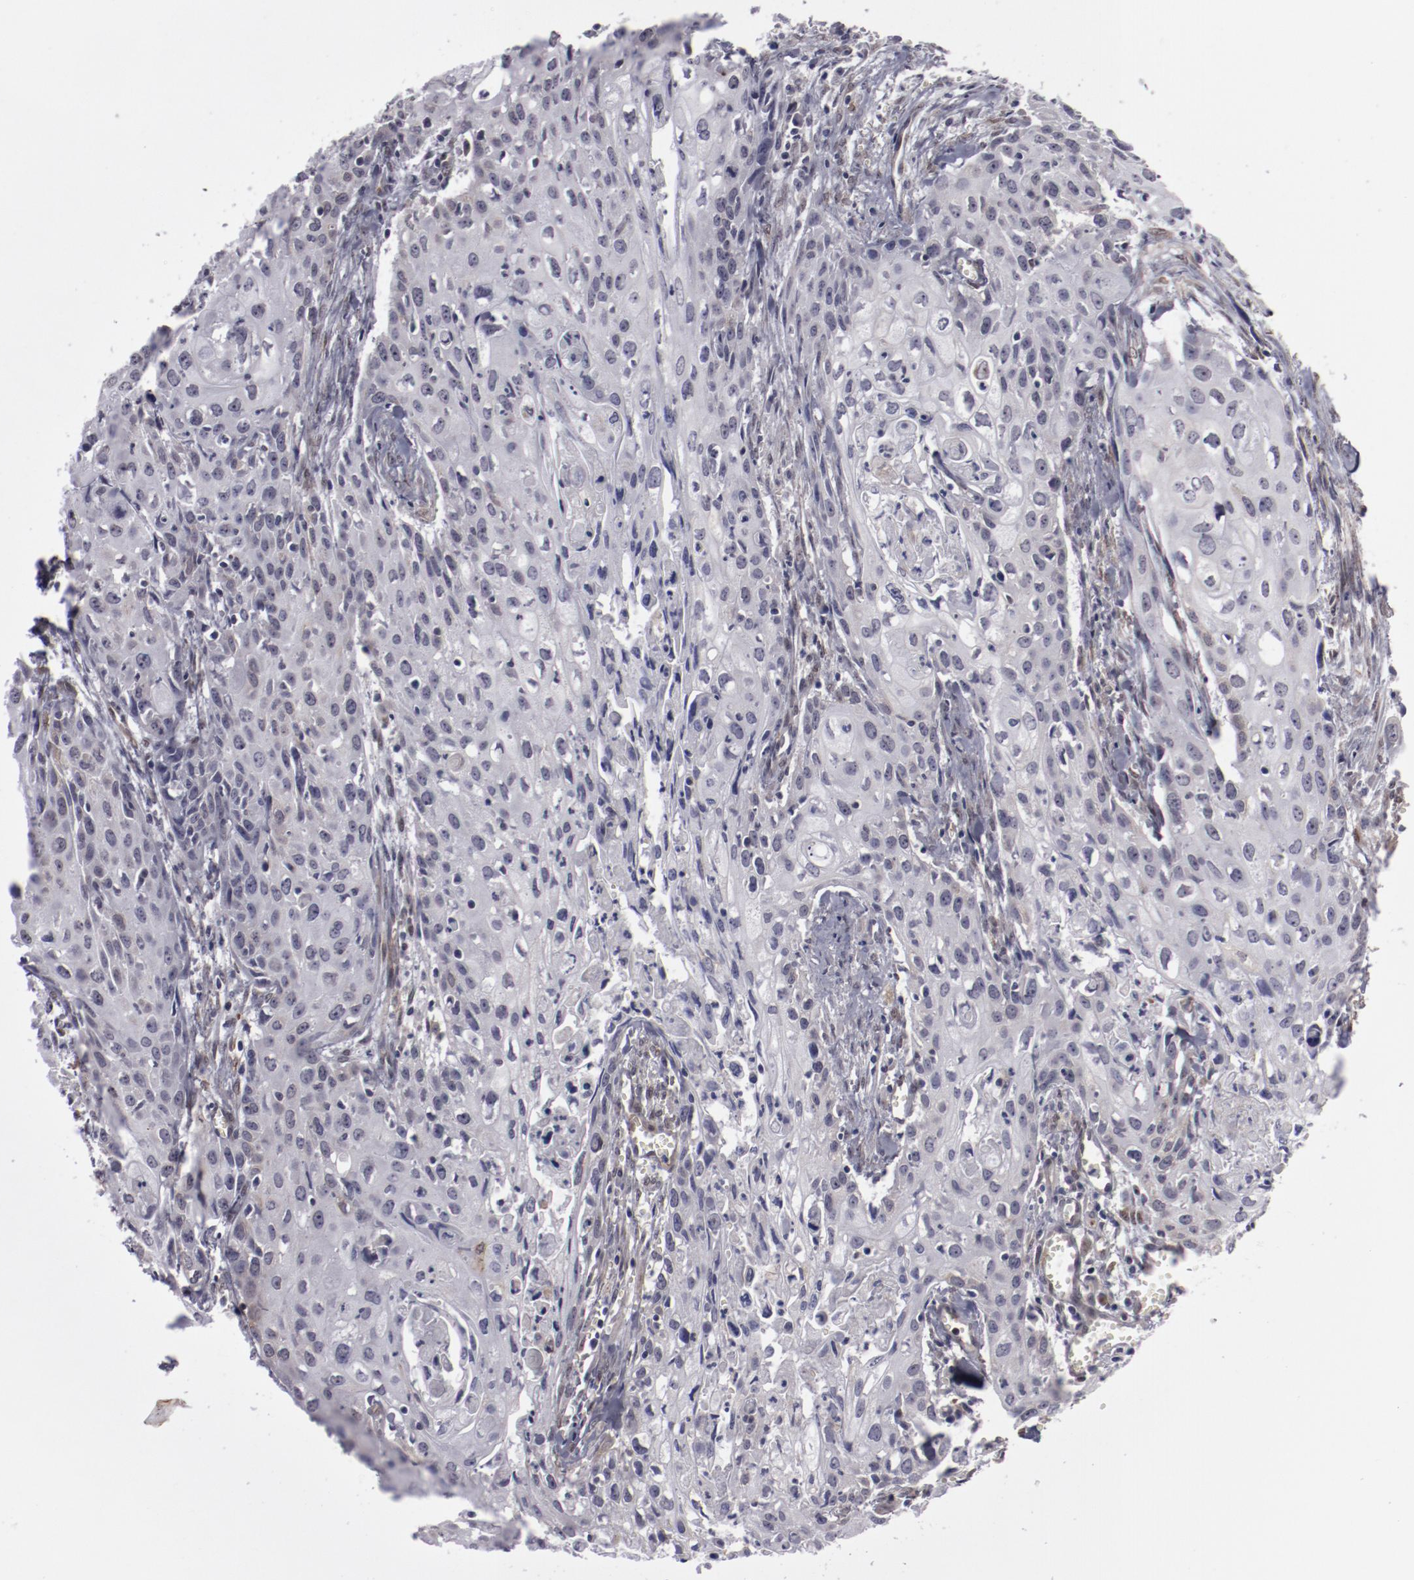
{"staining": {"intensity": "negative", "quantity": "none", "location": "none"}, "tissue": "urothelial cancer", "cell_type": "Tumor cells", "image_type": "cancer", "snomed": [{"axis": "morphology", "description": "Urothelial carcinoma, High grade"}, {"axis": "topography", "description": "Urinary bladder"}], "caption": "Immunohistochemistry micrograph of human urothelial cancer stained for a protein (brown), which shows no positivity in tumor cells.", "gene": "LEF1", "patient": {"sex": "male", "age": 54}}